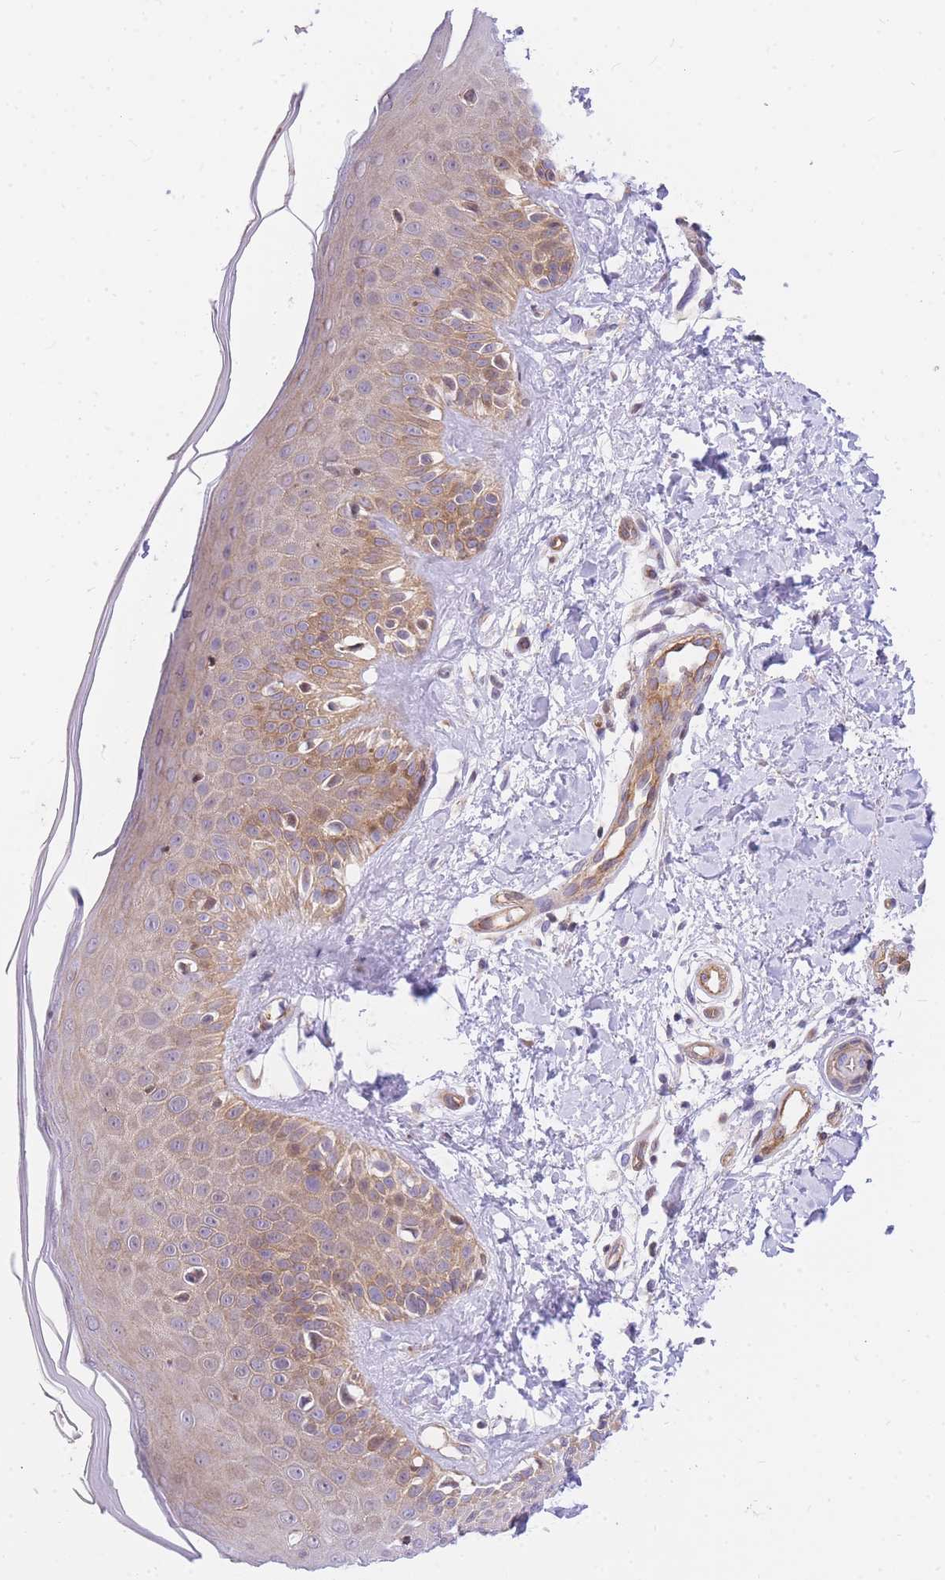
{"staining": {"intensity": "negative", "quantity": "none", "location": "none"}, "tissue": "skin", "cell_type": "Fibroblasts", "image_type": "normal", "snomed": [{"axis": "morphology", "description": "Normal tissue, NOS"}, {"axis": "topography", "description": "Skin"}], "caption": "An IHC micrograph of unremarkable skin is shown. There is no staining in fibroblasts of skin. (DAB immunohistochemistry, high magnification).", "gene": "S100PBP", "patient": {"sex": "male", "age": 52}}